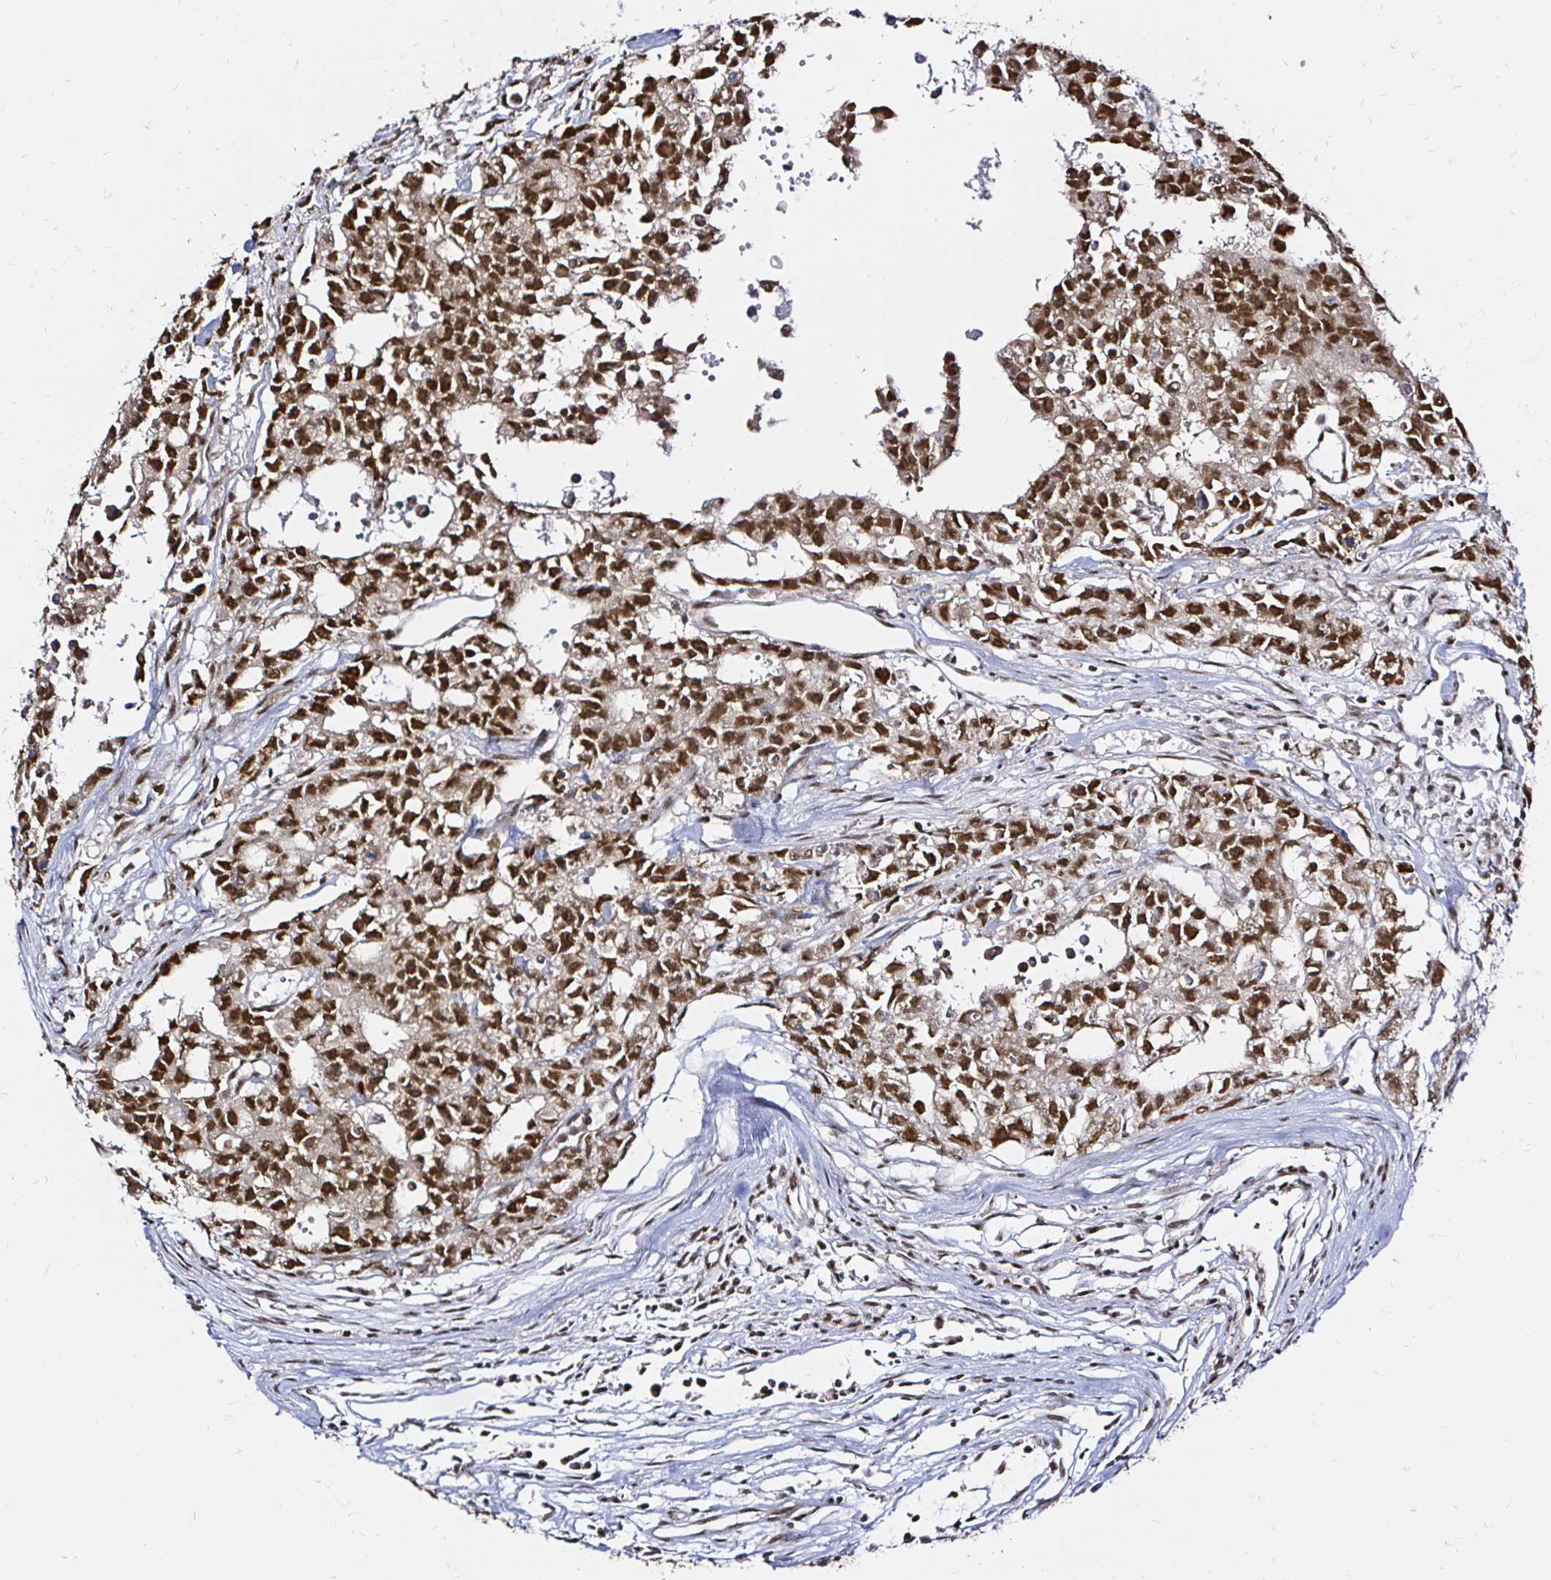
{"staining": {"intensity": "strong", "quantity": ">75%", "location": "nuclear"}, "tissue": "testis cancer", "cell_type": "Tumor cells", "image_type": "cancer", "snomed": [{"axis": "morphology", "description": "Carcinoma, Embryonal, NOS"}, {"axis": "morphology", "description": "Teratoma, malignant, NOS"}, {"axis": "topography", "description": "Testis"}], "caption": "Human testis teratoma (malignant) stained with a protein marker demonstrates strong staining in tumor cells.", "gene": "SNRPC", "patient": {"sex": "male", "age": 24}}